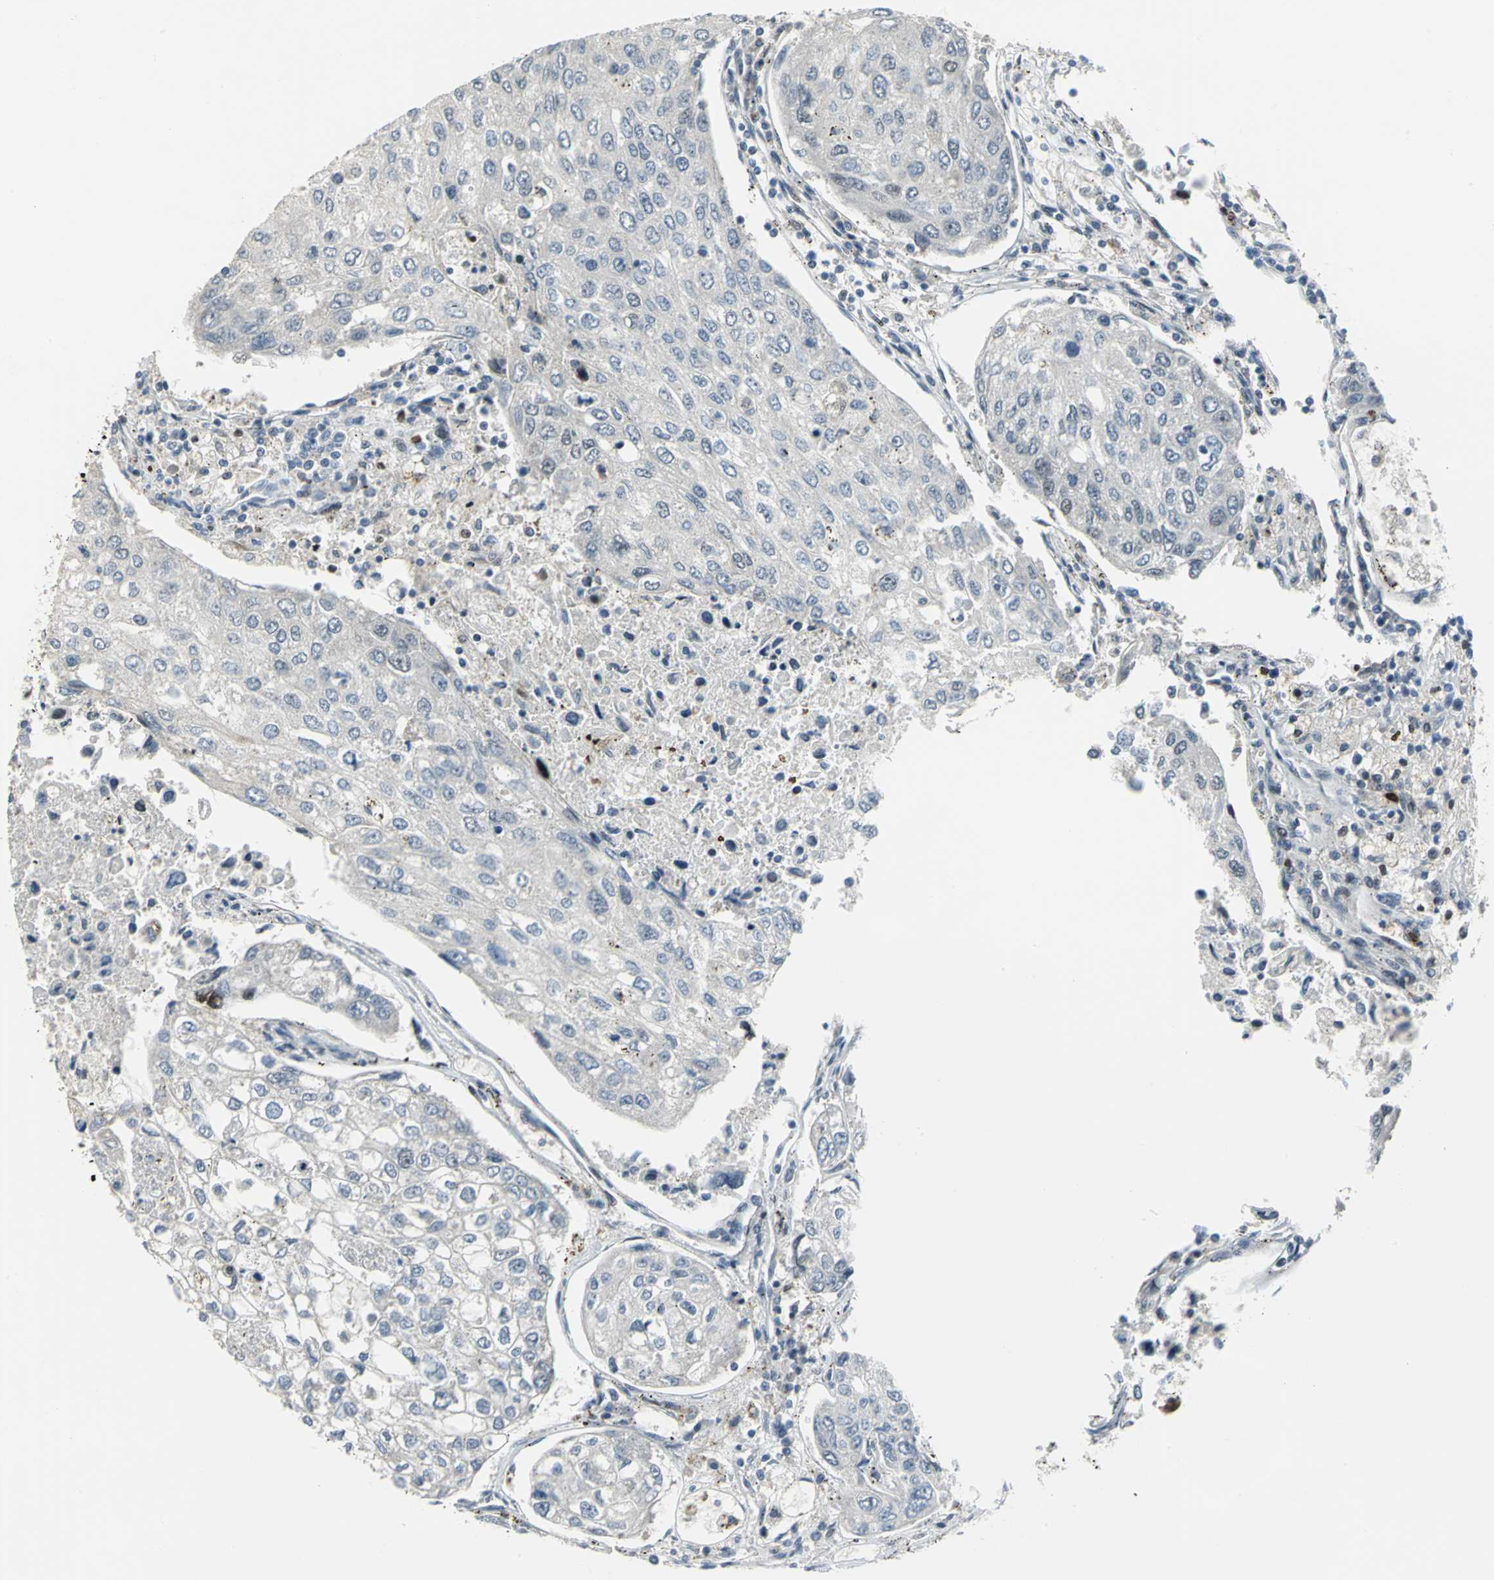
{"staining": {"intensity": "weak", "quantity": "25%-75%", "location": "nuclear"}, "tissue": "urothelial cancer", "cell_type": "Tumor cells", "image_type": "cancer", "snomed": [{"axis": "morphology", "description": "Urothelial carcinoma, High grade"}, {"axis": "topography", "description": "Lymph node"}, {"axis": "topography", "description": "Urinary bladder"}], "caption": "Protein staining of high-grade urothelial carcinoma tissue reveals weak nuclear expression in approximately 25%-75% of tumor cells.", "gene": "GLI3", "patient": {"sex": "male", "age": 51}}